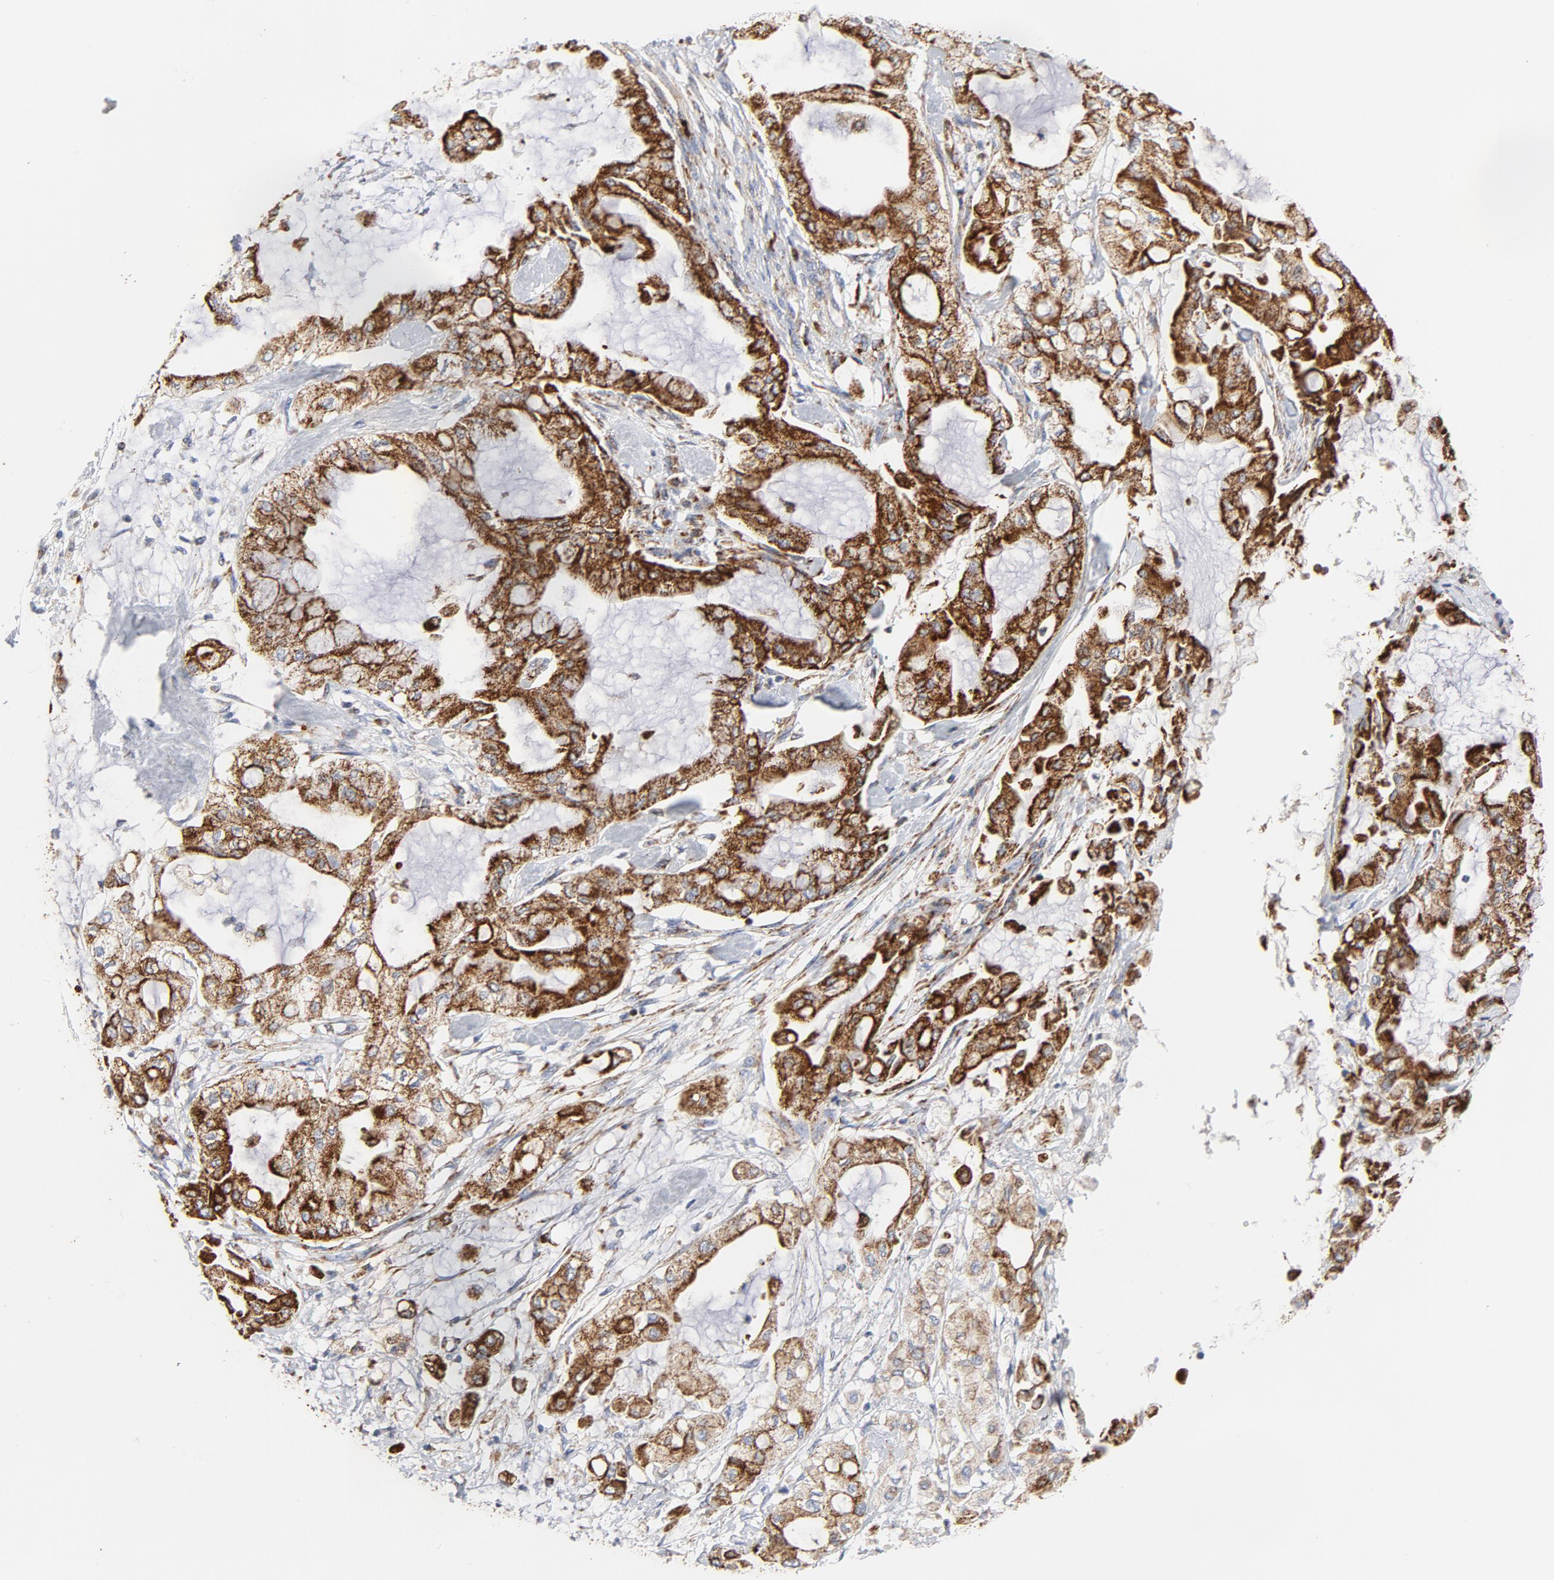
{"staining": {"intensity": "strong", "quantity": ">75%", "location": "cytoplasmic/membranous"}, "tissue": "pancreatic cancer", "cell_type": "Tumor cells", "image_type": "cancer", "snomed": [{"axis": "morphology", "description": "Adenocarcinoma, NOS"}, {"axis": "morphology", "description": "Adenocarcinoma, metastatic, NOS"}, {"axis": "topography", "description": "Lymph node"}, {"axis": "topography", "description": "Pancreas"}, {"axis": "topography", "description": "Duodenum"}], "caption": "A histopathology image of pancreatic adenocarcinoma stained for a protein displays strong cytoplasmic/membranous brown staining in tumor cells.", "gene": "CYCS", "patient": {"sex": "female", "age": 64}}